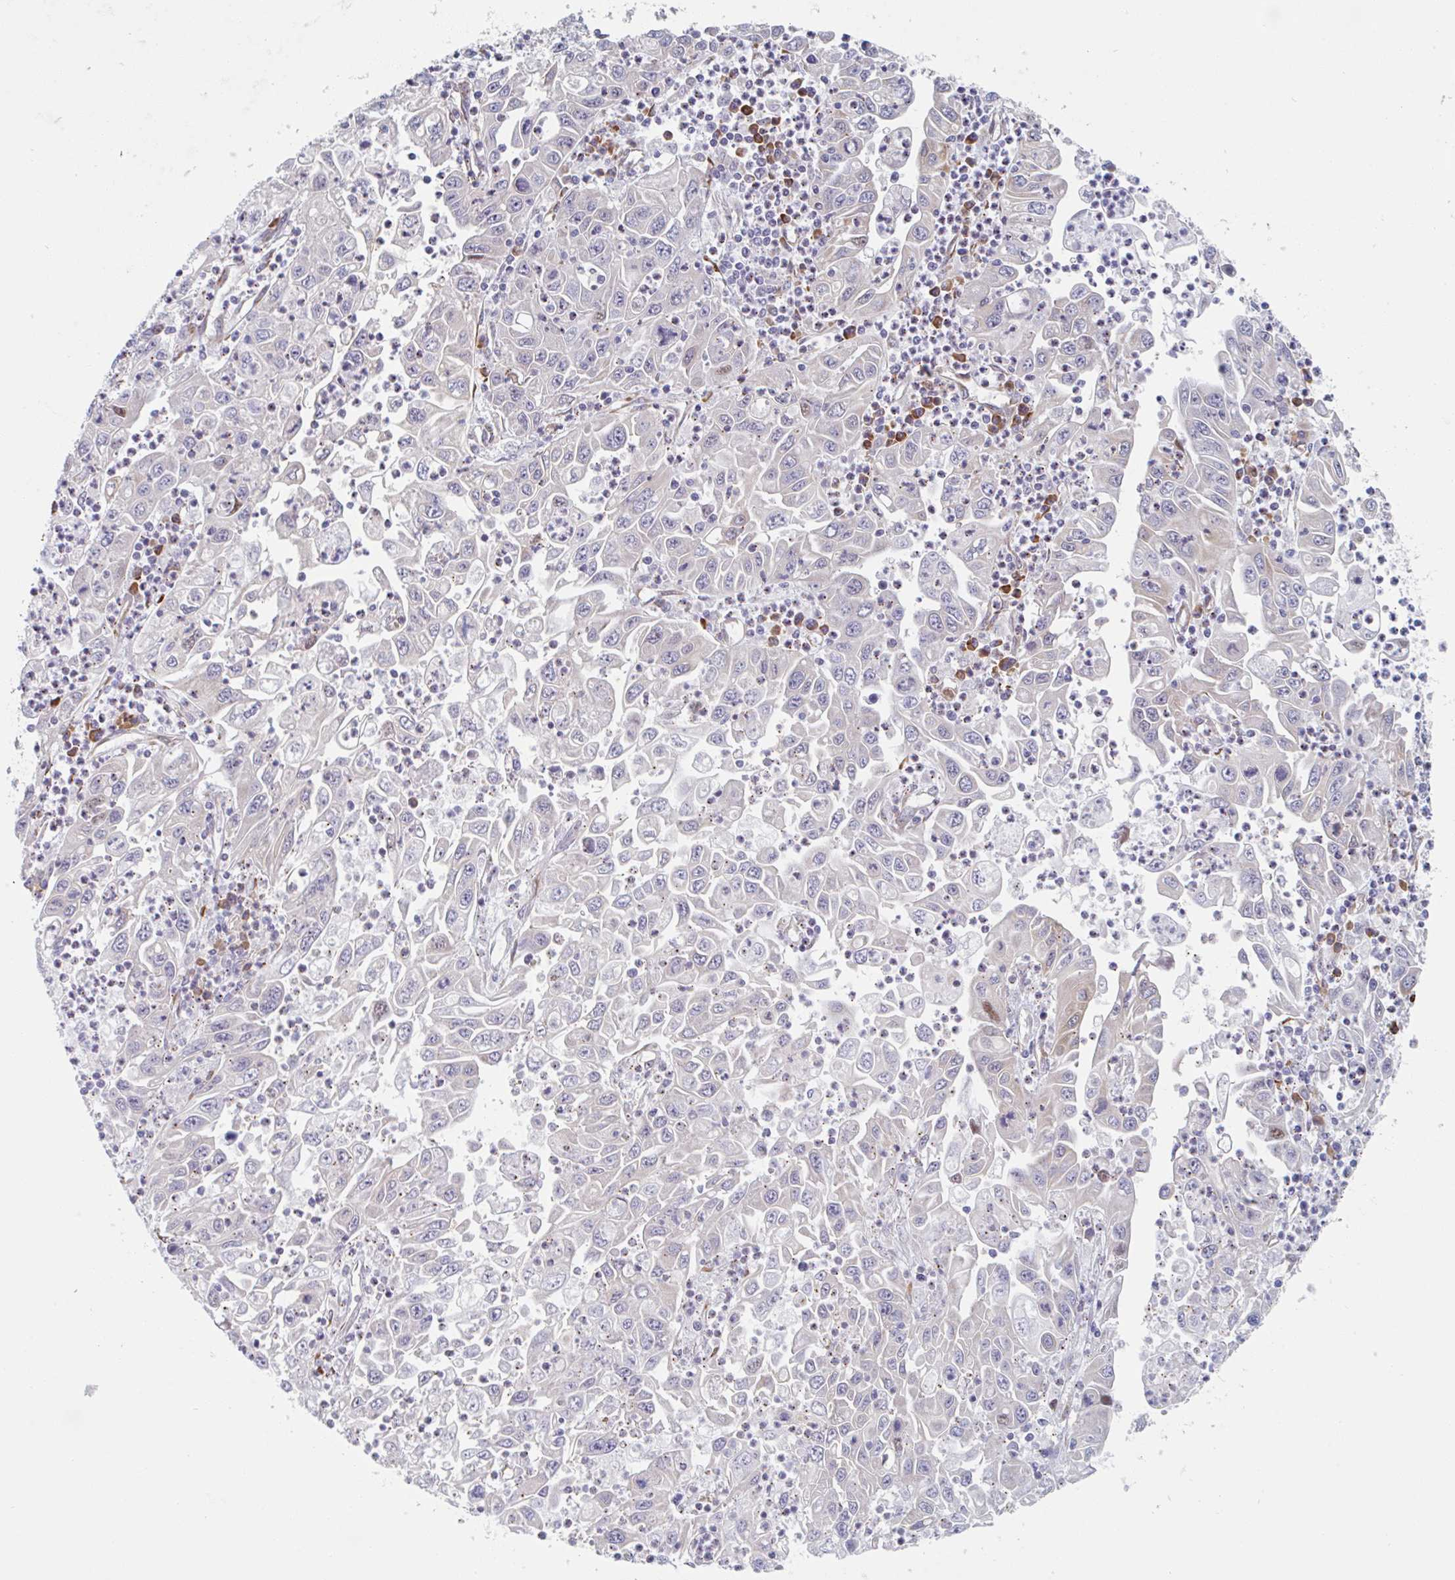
{"staining": {"intensity": "weak", "quantity": "25%-75%", "location": "nuclear"}, "tissue": "endometrial cancer", "cell_type": "Tumor cells", "image_type": "cancer", "snomed": [{"axis": "morphology", "description": "Adenocarcinoma, NOS"}, {"axis": "topography", "description": "Uterus"}], "caption": "The immunohistochemical stain labels weak nuclear positivity in tumor cells of adenocarcinoma (endometrial) tissue.", "gene": "TRAPPC10", "patient": {"sex": "female", "age": 62}}